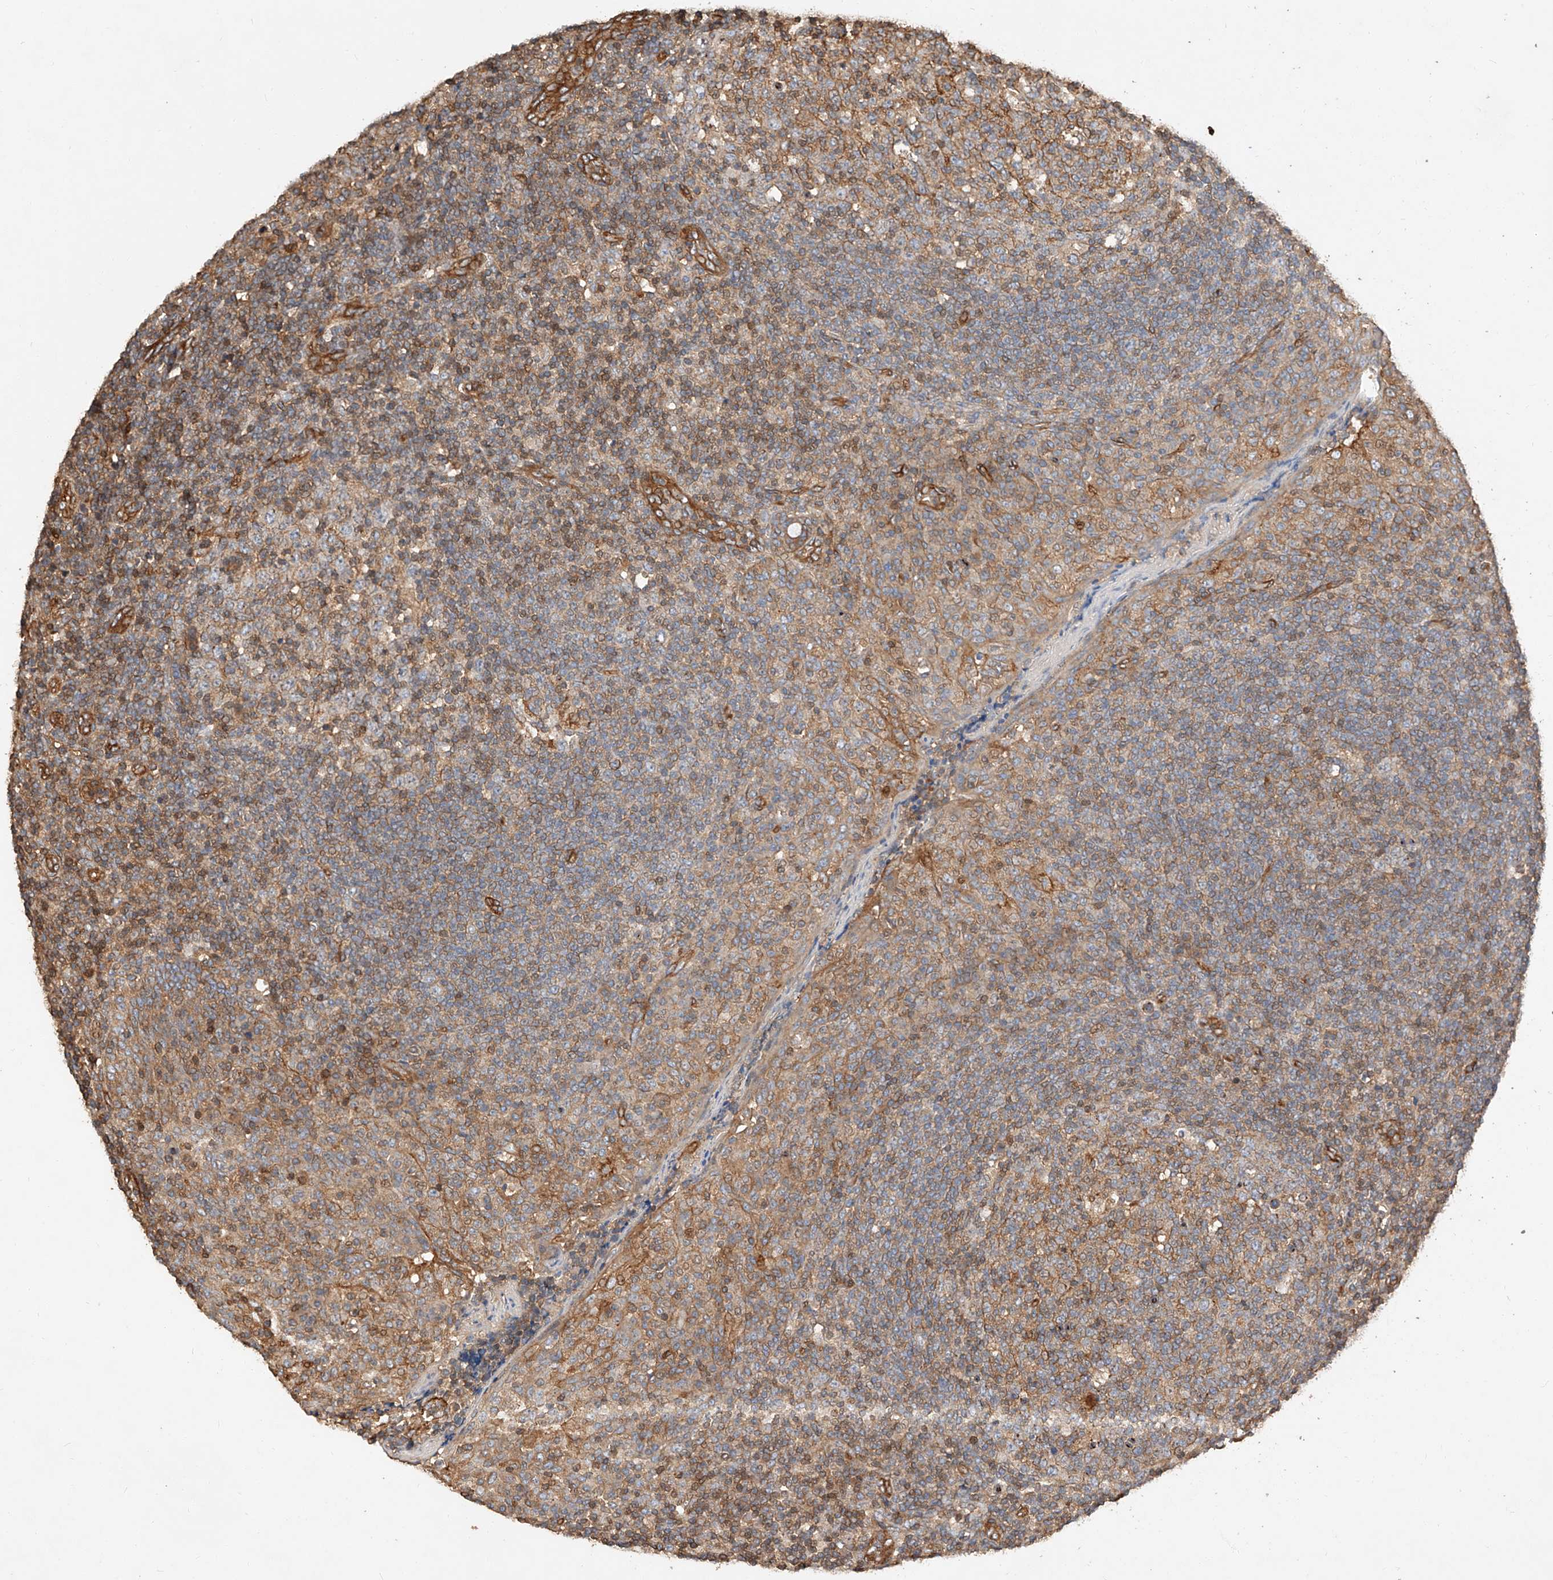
{"staining": {"intensity": "moderate", "quantity": "25%-75%", "location": "cytoplasmic/membranous"}, "tissue": "tonsil", "cell_type": "Germinal center cells", "image_type": "normal", "snomed": [{"axis": "morphology", "description": "Normal tissue, NOS"}, {"axis": "topography", "description": "Tonsil"}], "caption": "About 25%-75% of germinal center cells in normal tonsil show moderate cytoplasmic/membranous protein positivity as visualized by brown immunohistochemical staining.", "gene": "GHDC", "patient": {"sex": "female", "age": 19}}